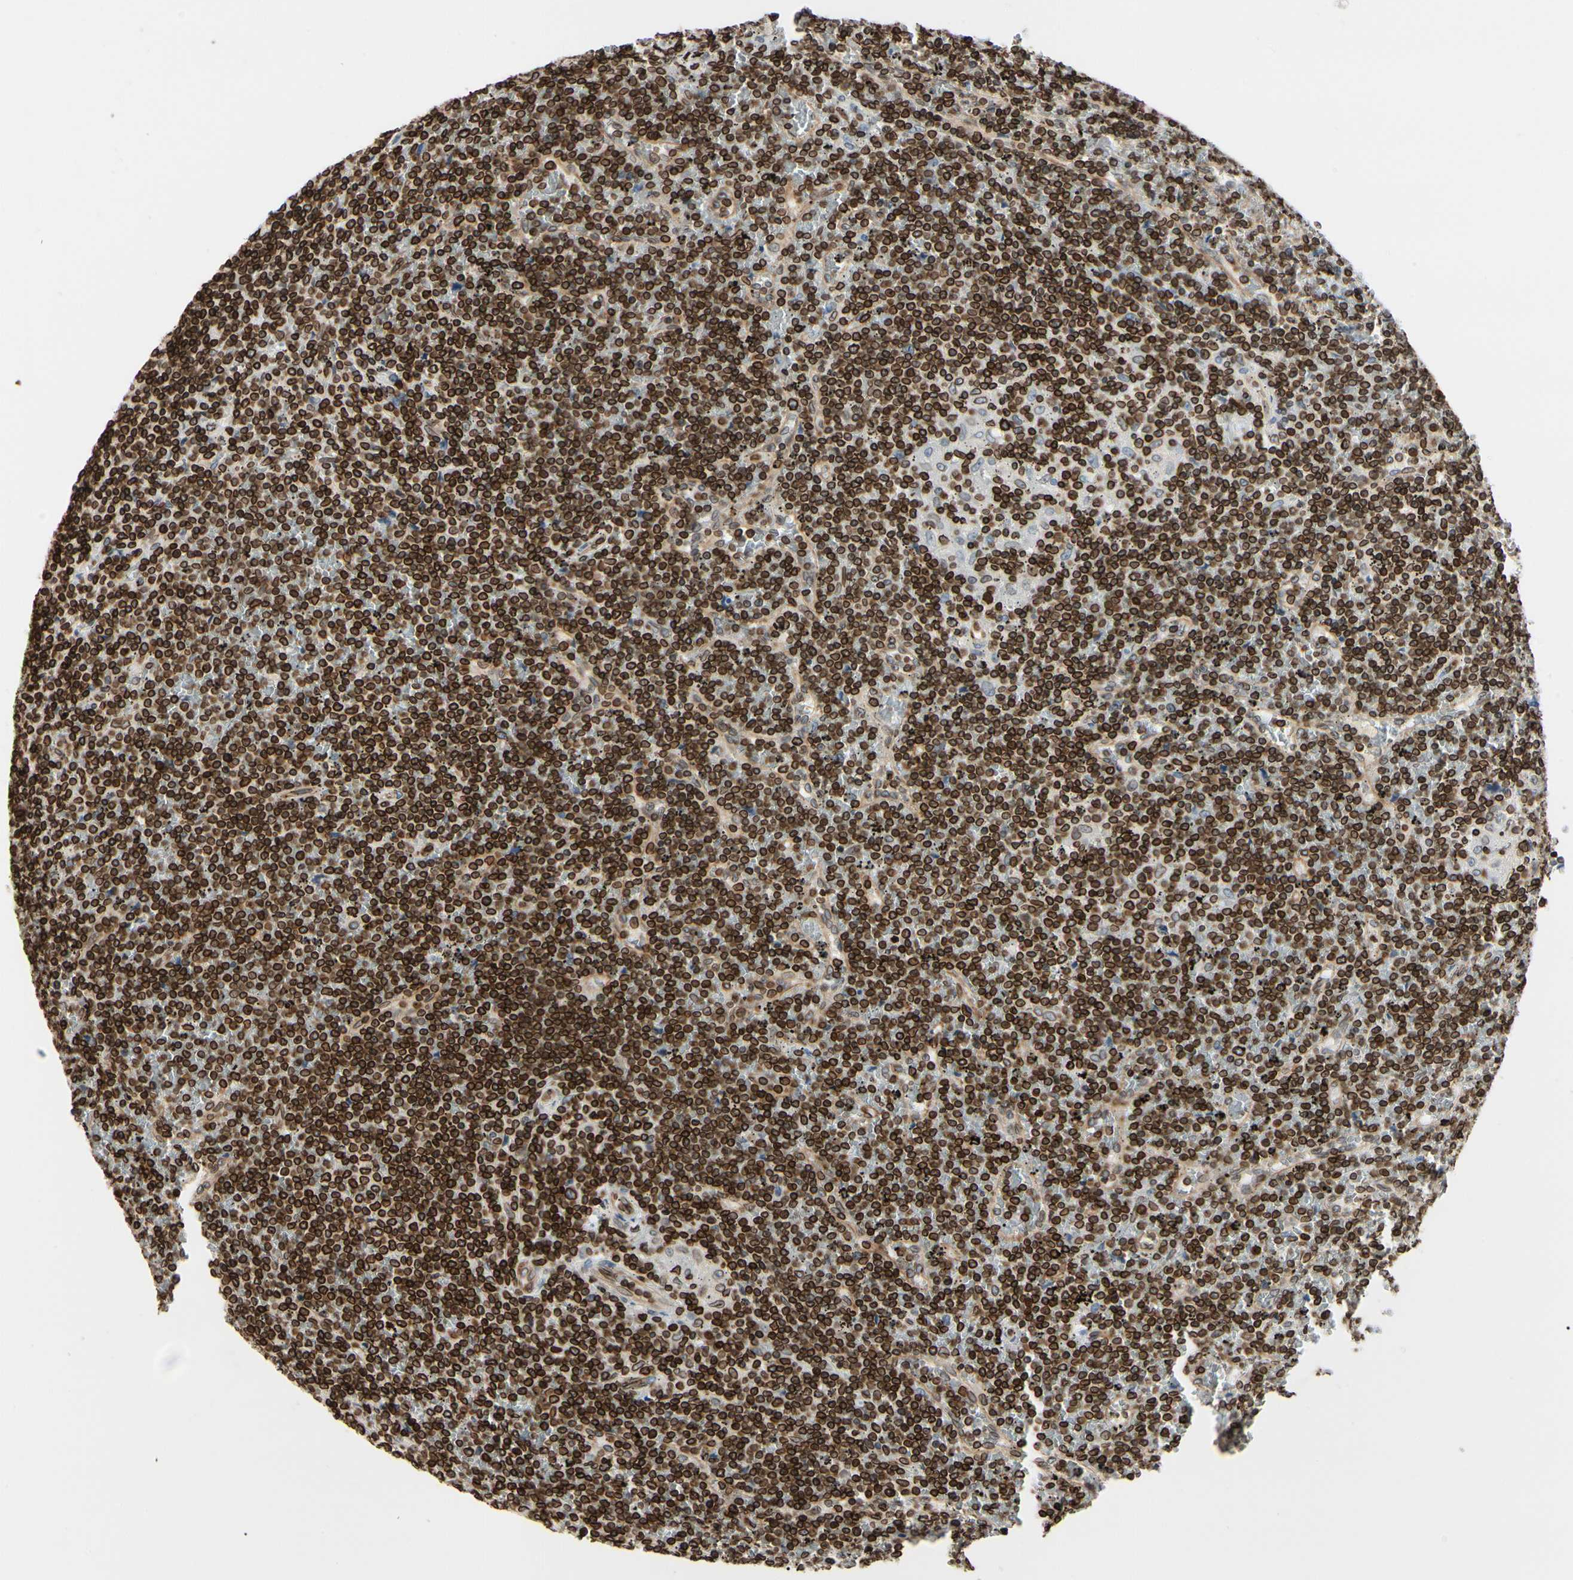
{"staining": {"intensity": "strong", "quantity": ">75%", "location": "cytoplasmic/membranous,nuclear"}, "tissue": "lymphoma", "cell_type": "Tumor cells", "image_type": "cancer", "snomed": [{"axis": "morphology", "description": "Malignant lymphoma, non-Hodgkin's type, Low grade"}, {"axis": "topography", "description": "Spleen"}], "caption": "This is an image of IHC staining of low-grade malignant lymphoma, non-Hodgkin's type, which shows strong staining in the cytoplasmic/membranous and nuclear of tumor cells.", "gene": "TMPO", "patient": {"sex": "female", "age": 19}}